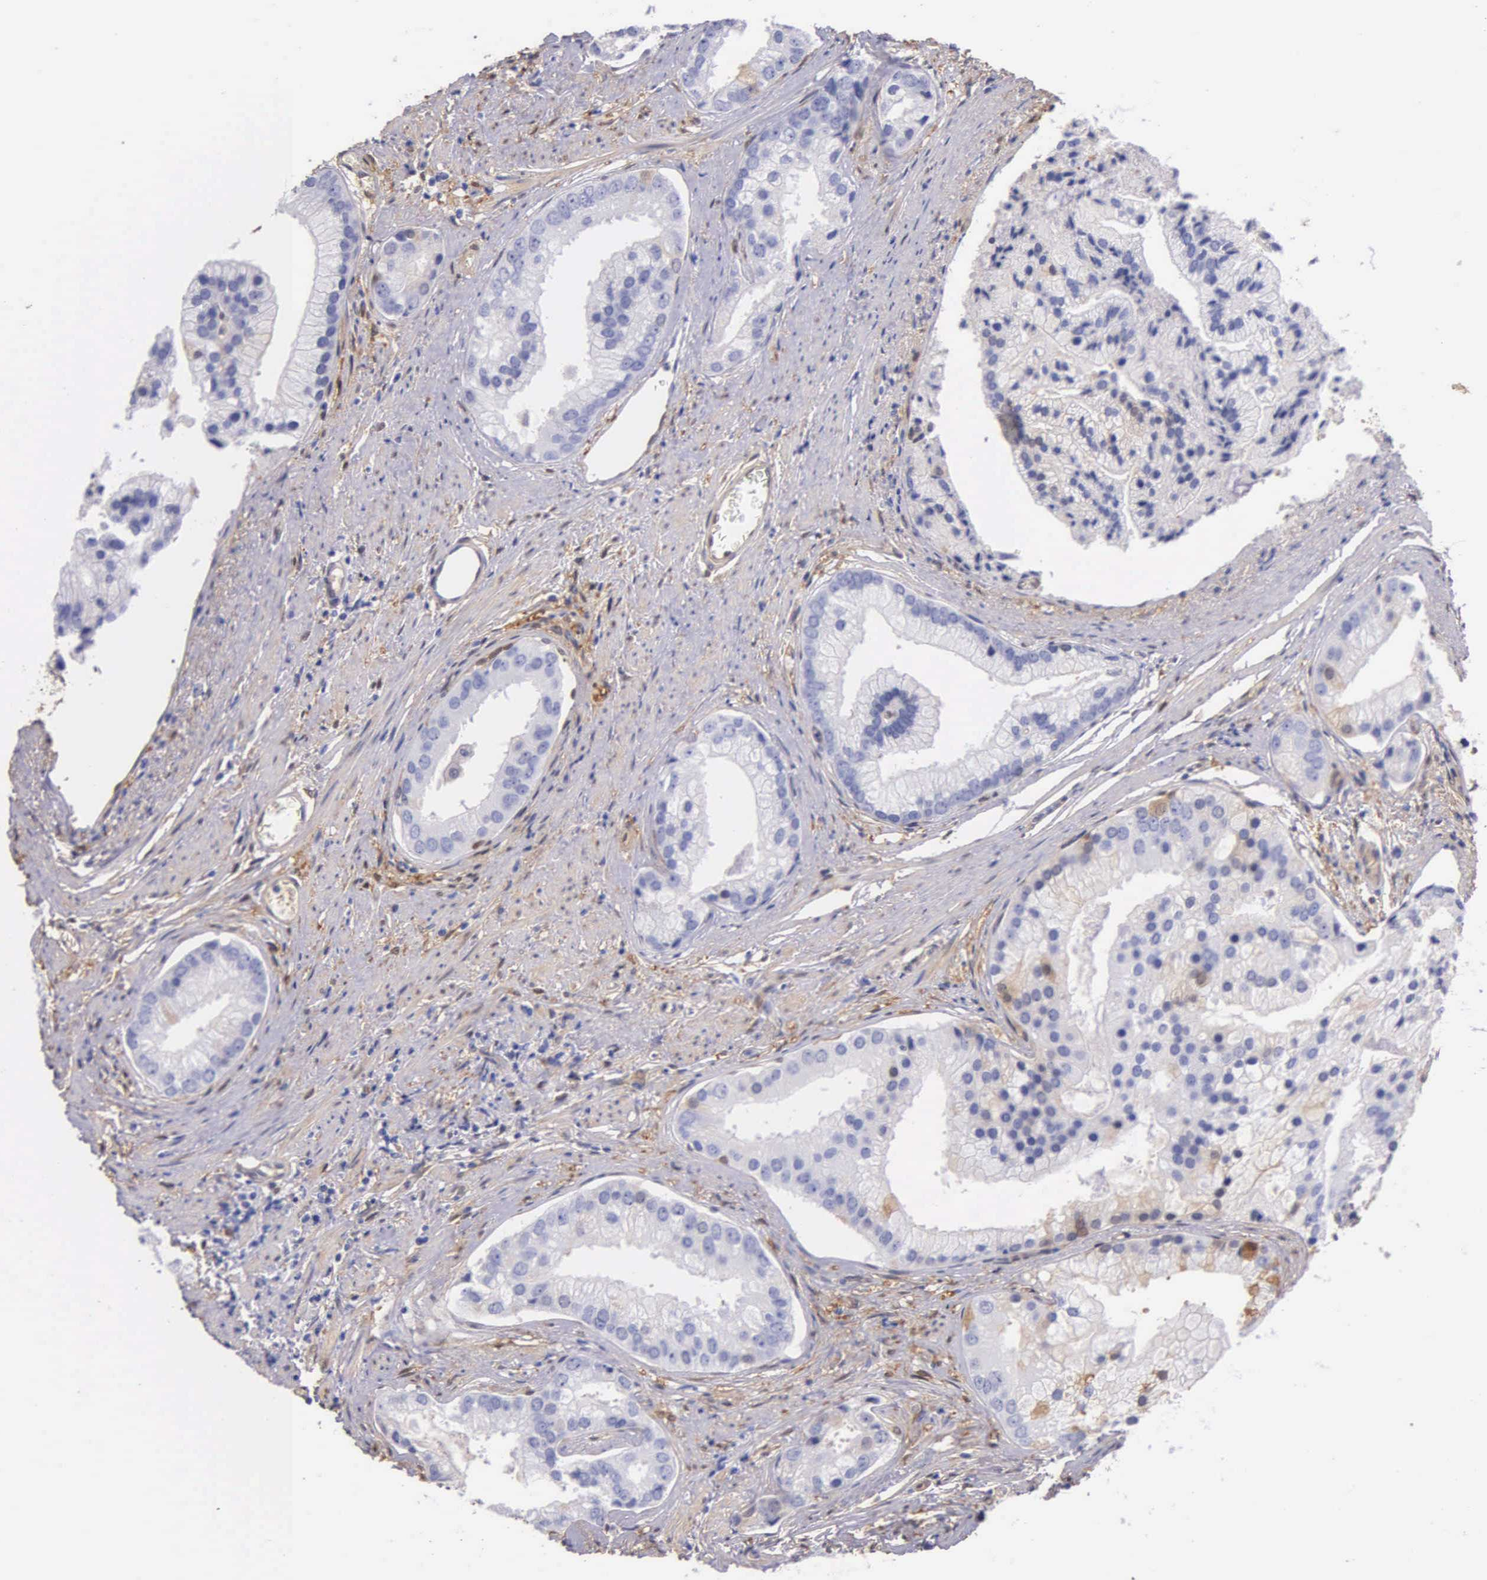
{"staining": {"intensity": "negative", "quantity": "none", "location": "none"}, "tissue": "prostate cancer", "cell_type": "Tumor cells", "image_type": "cancer", "snomed": [{"axis": "morphology", "description": "Adenocarcinoma, Low grade"}, {"axis": "topography", "description": "Prostate"}], "caption": "Immunohistochemistry (IHC) photomicrograph of neoplastic tissue: human prostate cancer stained with DAB reveals no significant protein expression in tumor cells.", "gene": "GSTT2", "patient": {"sex": "male", "age": 71}}